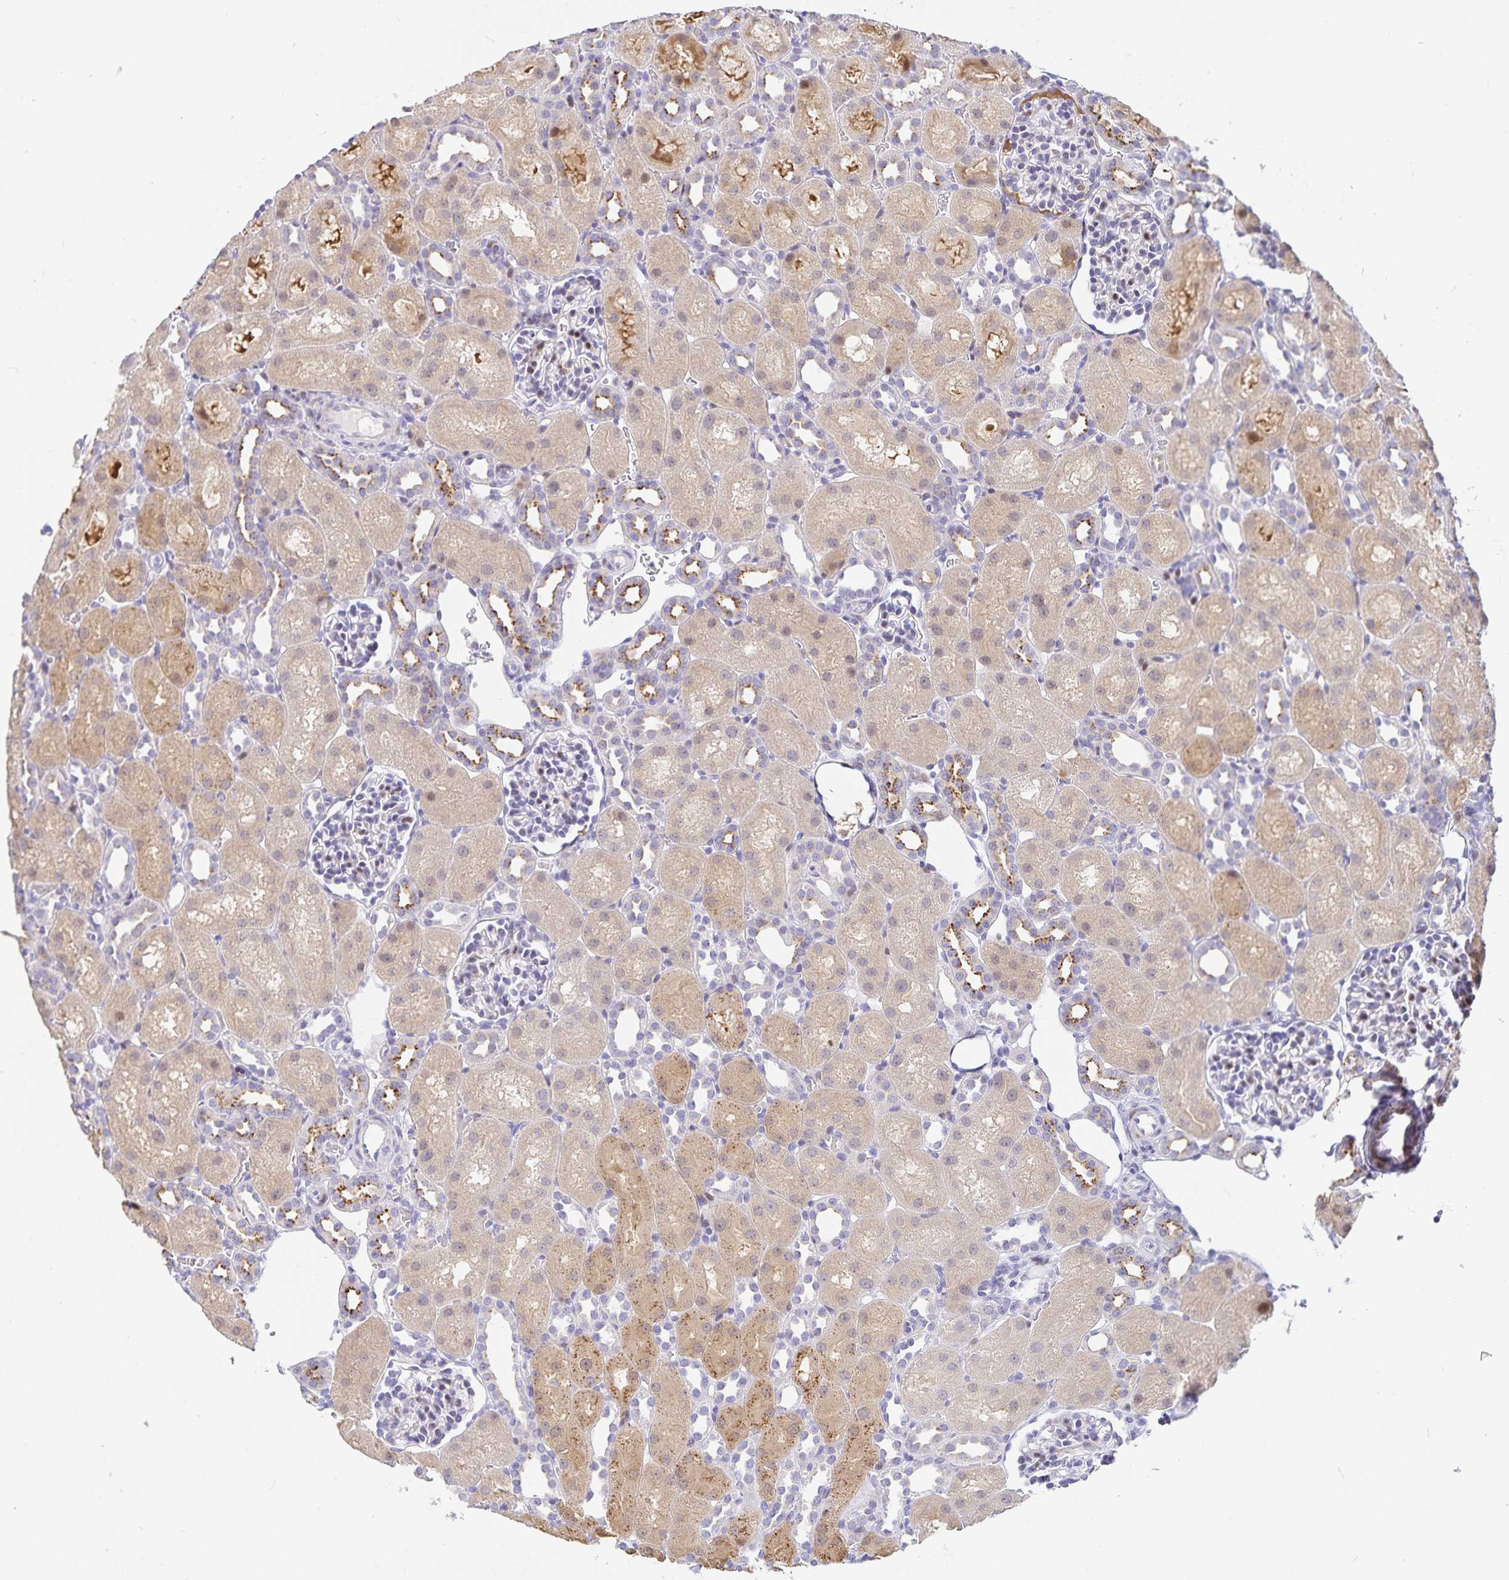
{"staining": {"intensity": "negative", "quantity": "none", "location": "none"}, "tissue": "kidney", "cell_type": "Cells in glomeruli", "image_type": "normal", "snomed": [{"axis": "morphology", "description": "Normal tissue, NOS"}, {"axis": "topography", "description": "Kidney"}], "caption": "Image shows no protein positivity in cells in glomeruli of normal kidney.", "gene": "KBTBD13", "patient": {"sex": "male", "age": 1}}